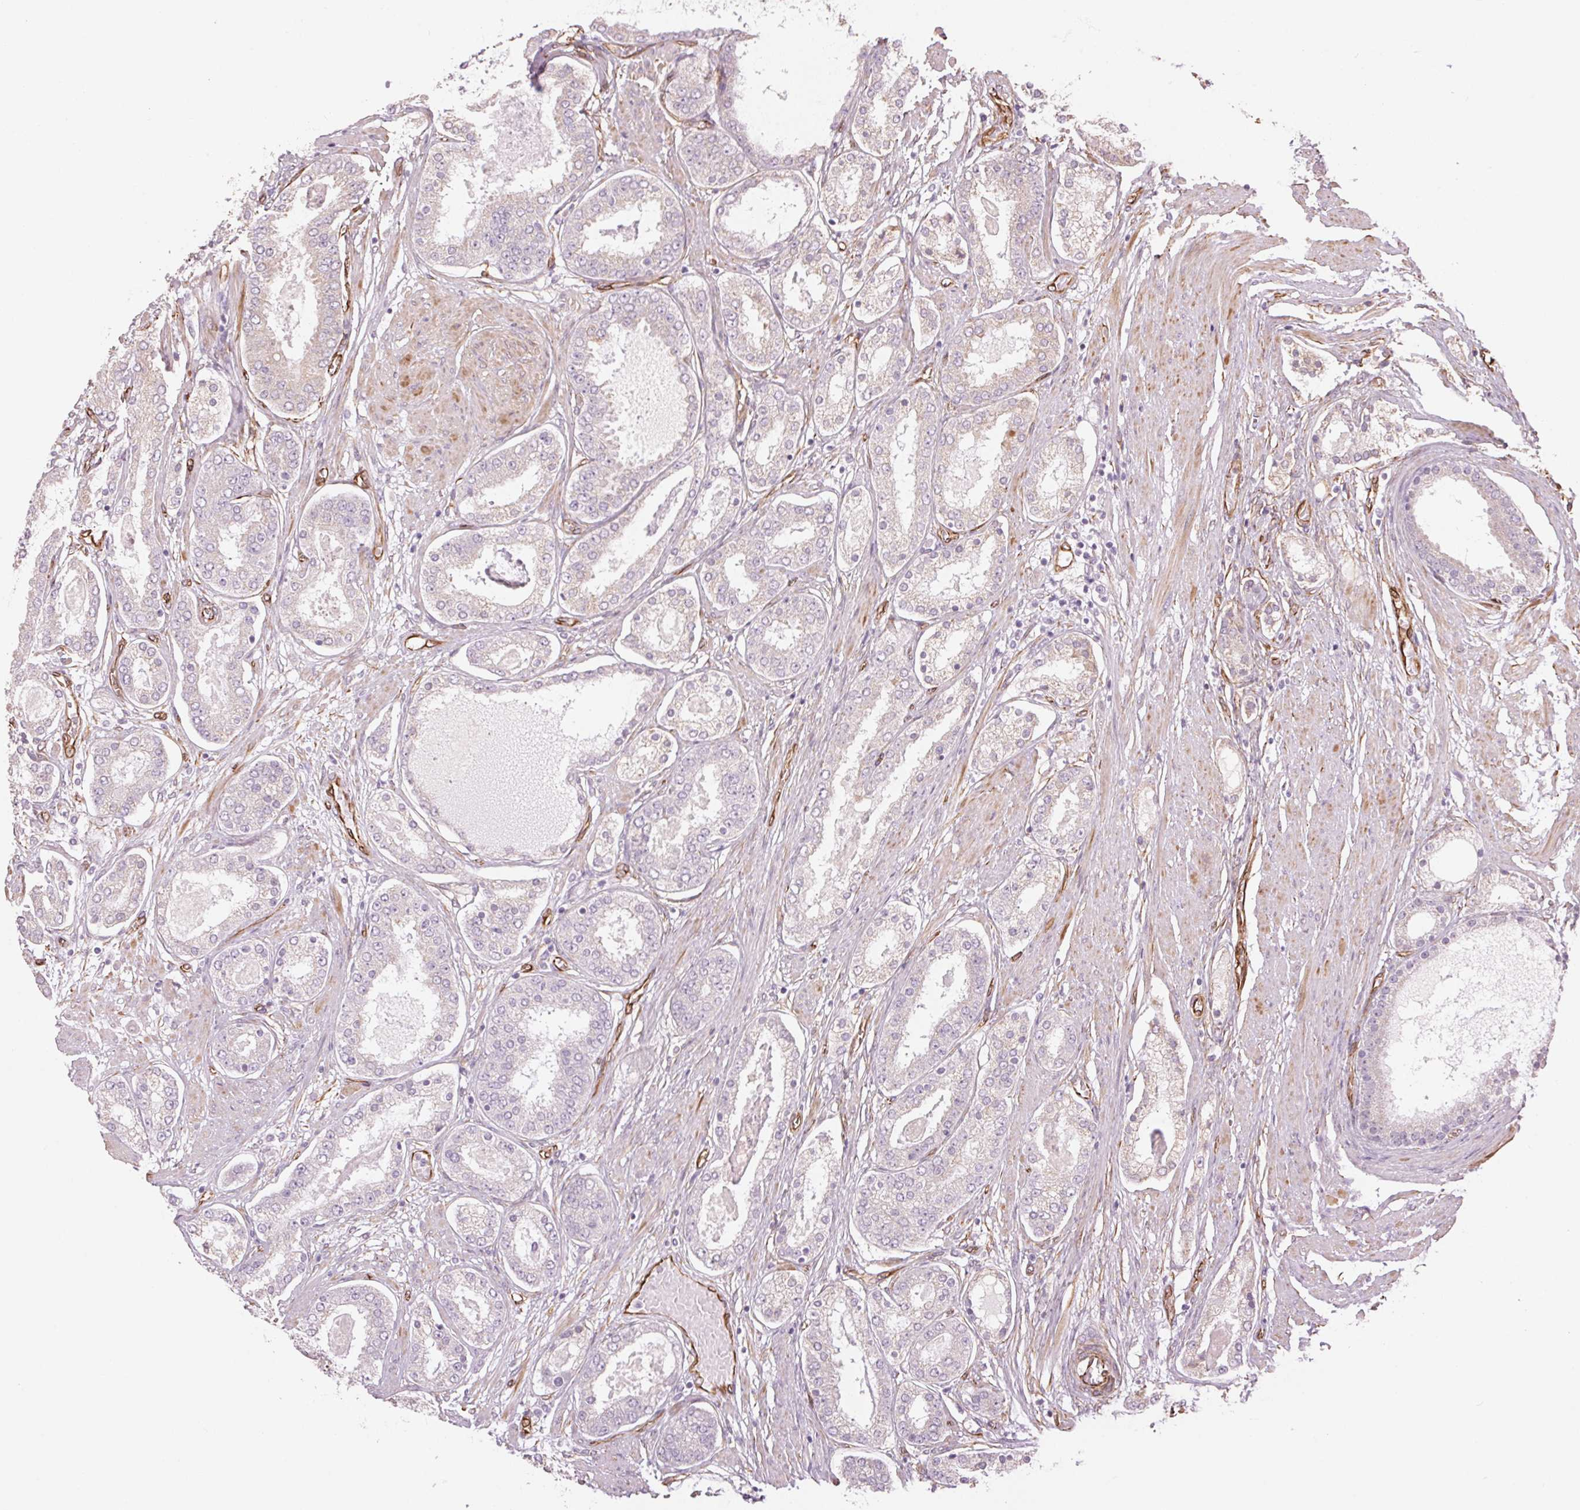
{"staining": {"intensity": "negative", "quantity": "none", "location": "none"}, "tissue": "prostate cancer", "cell_type": "Tumor cells", "image_type": "cancer", "snomed": [{"axis": "morphology", "description": "Adenocarcinoma, High grade"}, {"axis": "topography", "description": "Prostate"}], "caption": "There is no significant positivity in tumor cells of adenocarcinoma (high-grade) (prostate). (DAB immunohistochemistry visualized using brightfield microscopy, high magnification).", "gene": "CLPS", "patient": {"sex": "male", "age": 63}}